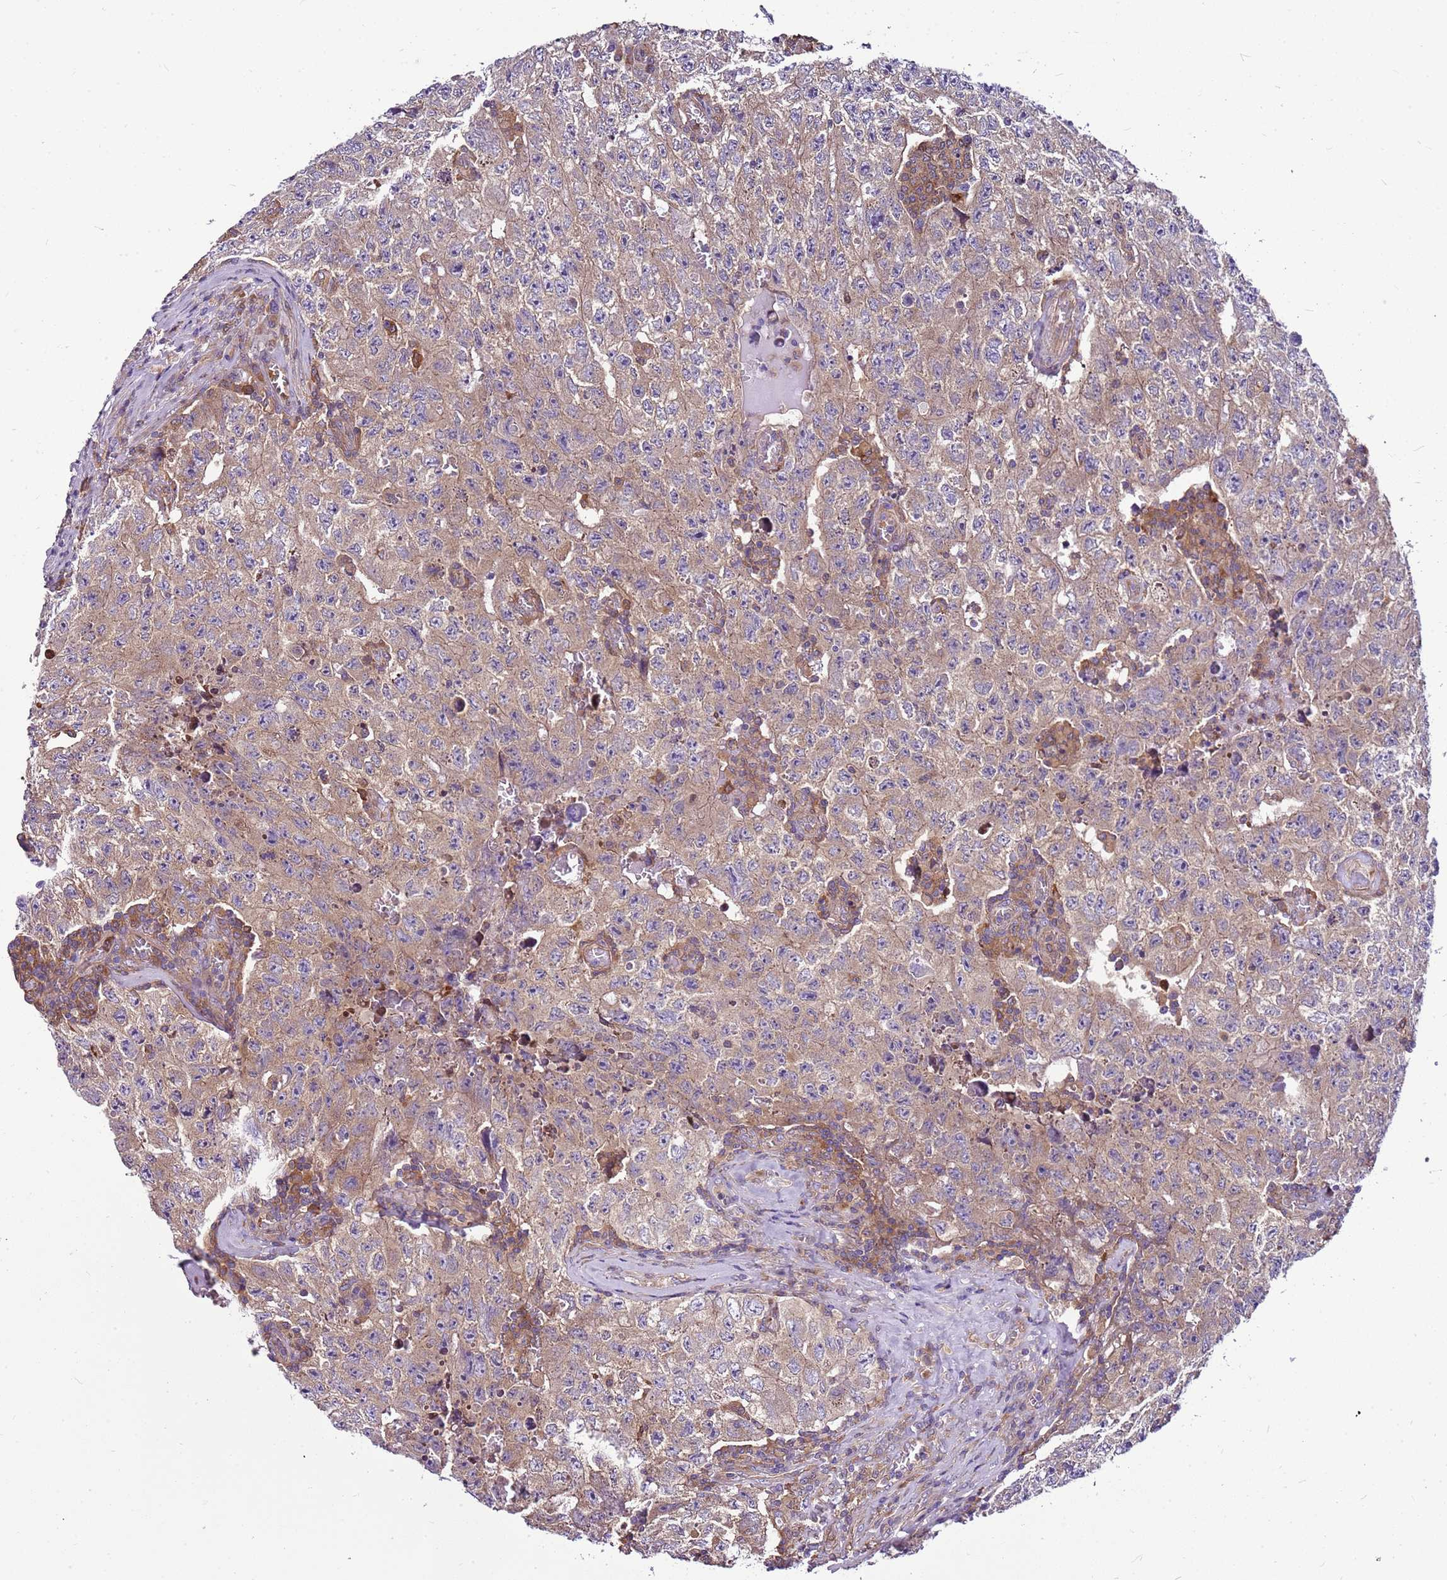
{"staining": {"intensity": "weak", "quantity": "25%-75%", "location": "cytoplasmic/membranous"}, "tissue": "testis cancer", "cell_type": "Tumor cells", "image_type": "cancer", "snomed": [{"axis": "morphology", "description": "Carcinoma, Embryonal, NOS"}, {"axis": "topography", "description": "Testis"}], "caption": "Embryonal carcinoma (testis) was stained to show a protein in brown. There is low levels of weak cytoplasmic/membranous staining in about 25%-75% of tumor cells.", "gene": "ATXN2L", "patient": {"sex": "male", "age": 17}}